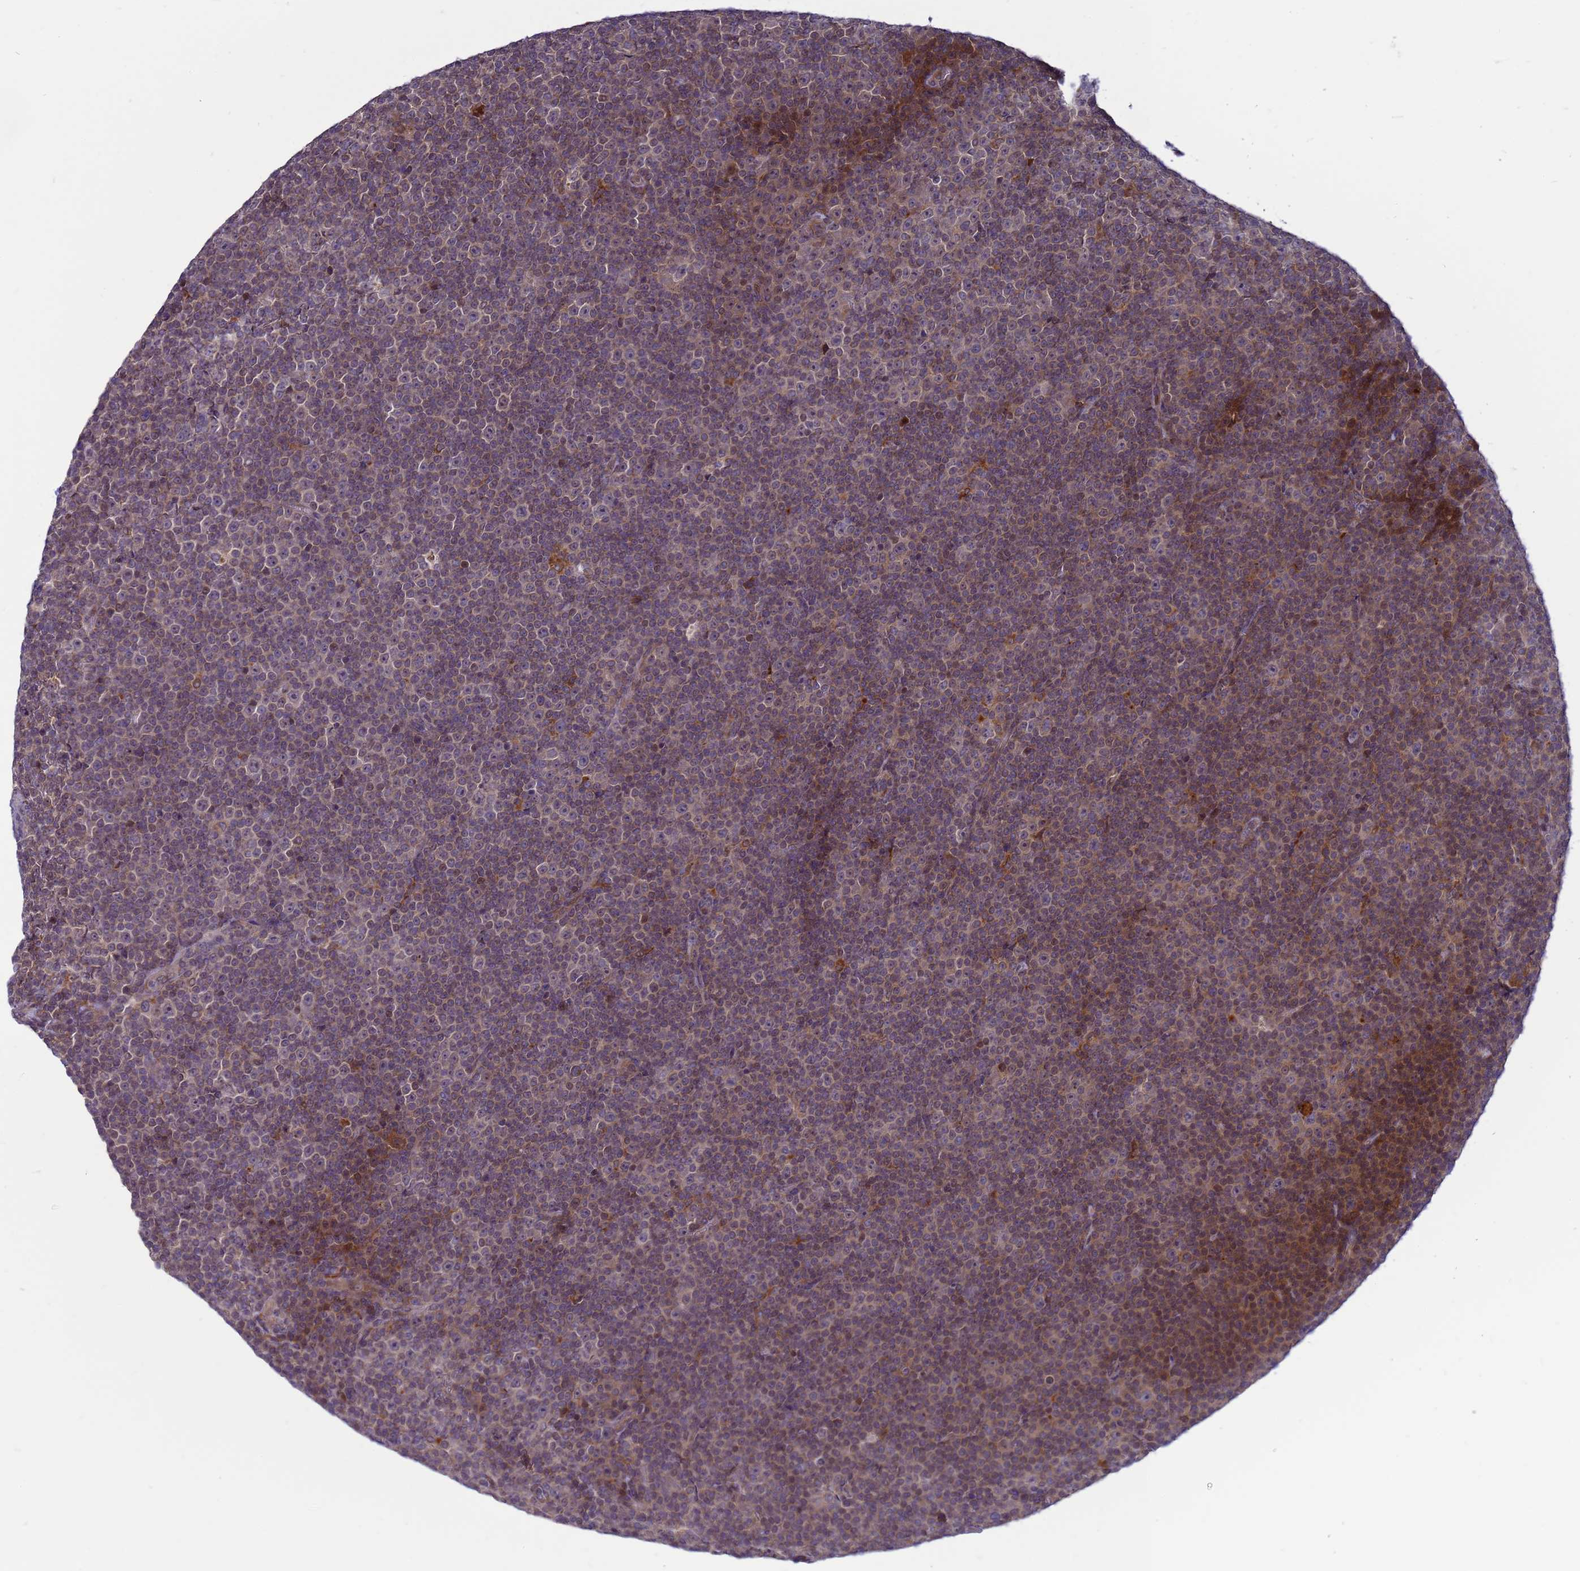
{"staining": {"intensity": "moderate", "quantity": "25%-75%", "location": "cytoplasmic/membranous"}, "tissue": "lymphoma", "cell_type": "Tumor cells", "image_type": "cancer", "snomed": [{"axis": "morphology", "description": "Malignant lymphoma, non-Hodgkin's type, Low grade"}, {"axis": "topography", "description": "Lymph node"}], "caption": "Lymphoma stained for a protein displays moderate cytoplasmic/membranous positivity in tumor cells.", "gene": "C12orf43", "patient": {"sex": "female", "age": 67}}